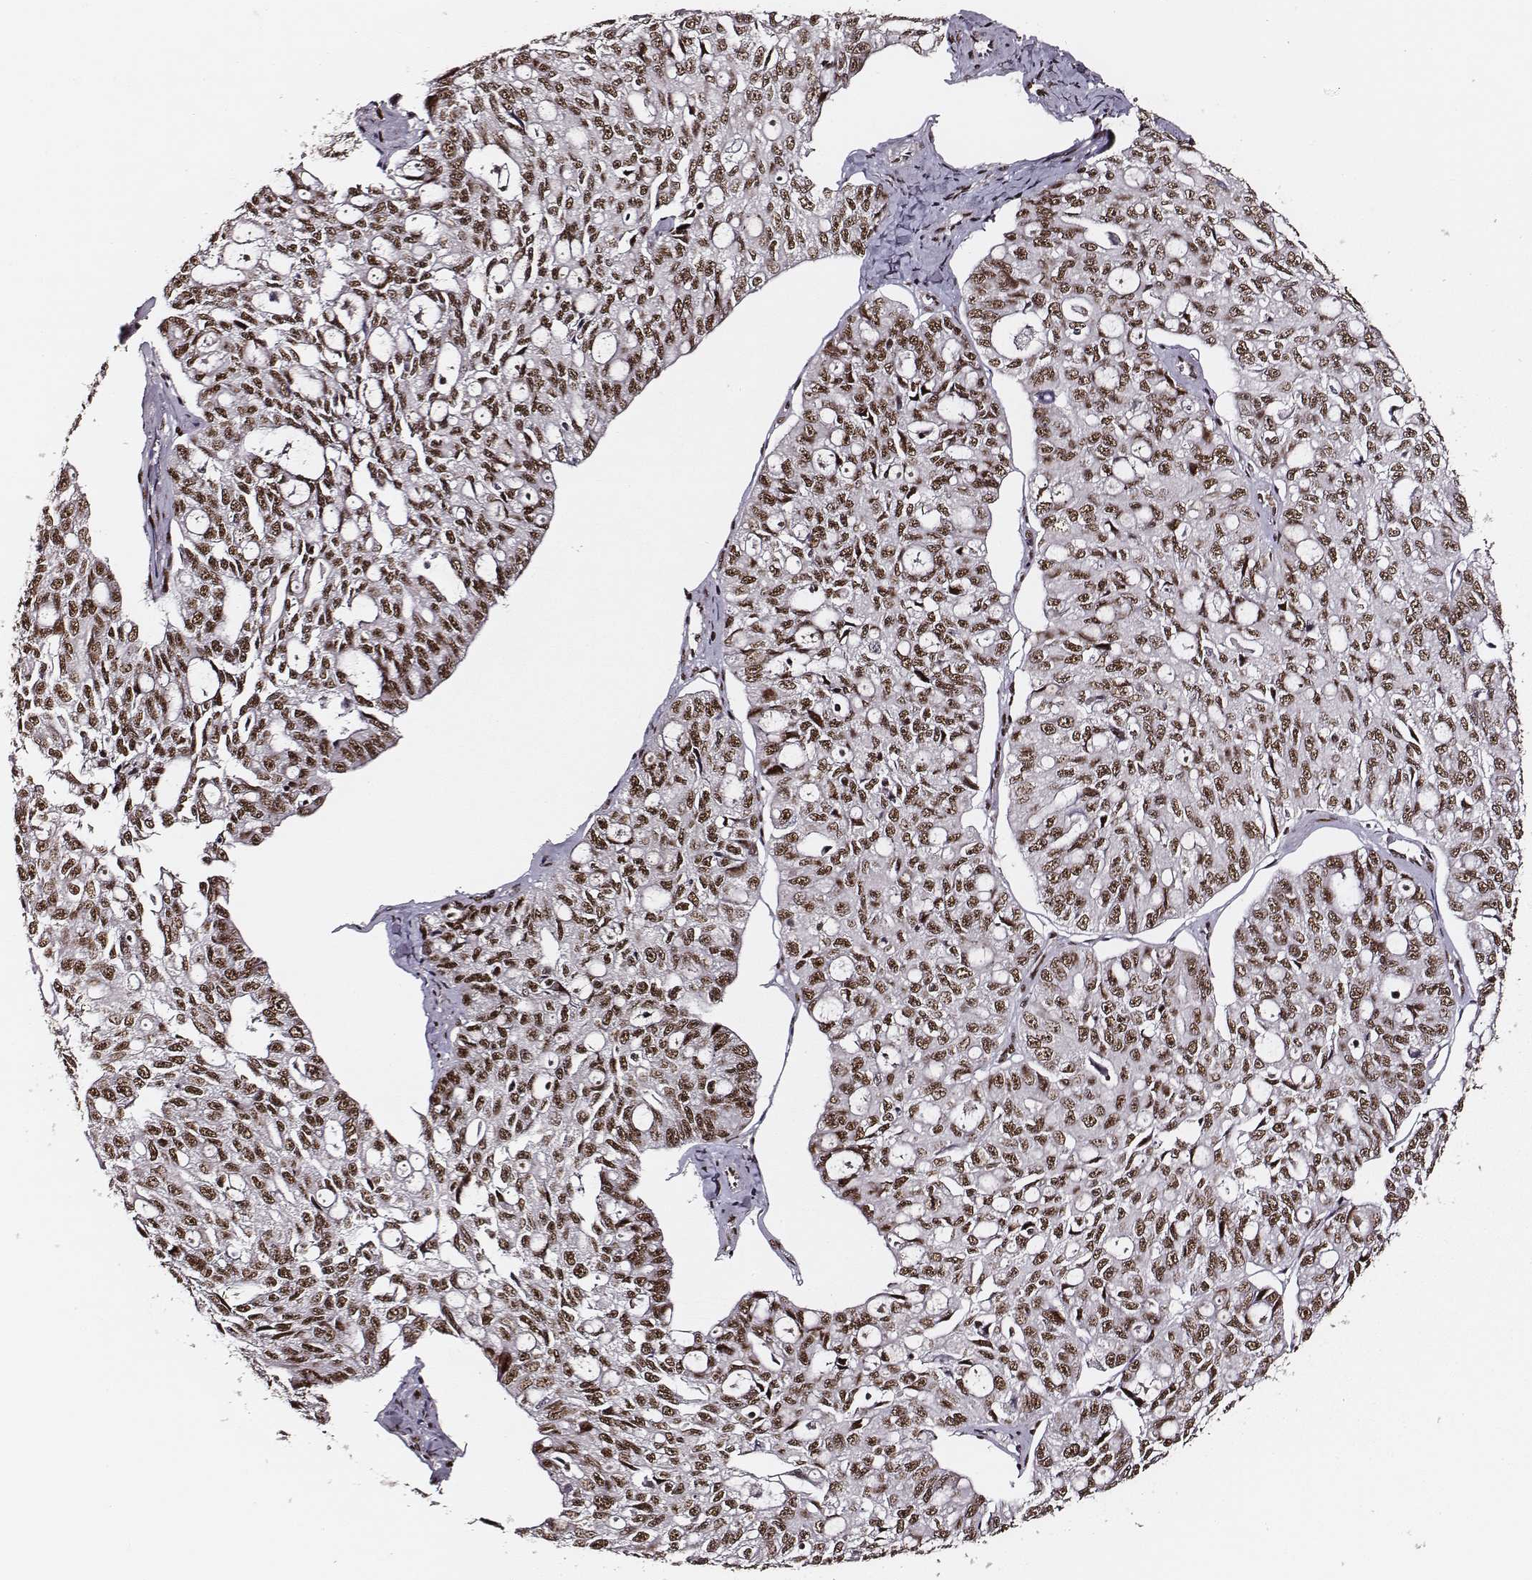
{"staining": {"intensity": "moderate", "quantity": ">75%", "location": "nuclear"}, "tissue": "ovarian cancer", "cell_type": "Tumor cells", "image_type": "cancer", "snomed": [{"axis": "morphology", "description": "Carcinoma, endometroid"}, {"axis": "topography", "description": "Ovary"}], "caption": "Ovarian cancer was stained to show a protein in brown. There is medium levels of moderate nuclear staining in about >75% of tumor cells.", "gene": "PPARA", "patient": {"sex": "female", "age": 65}}